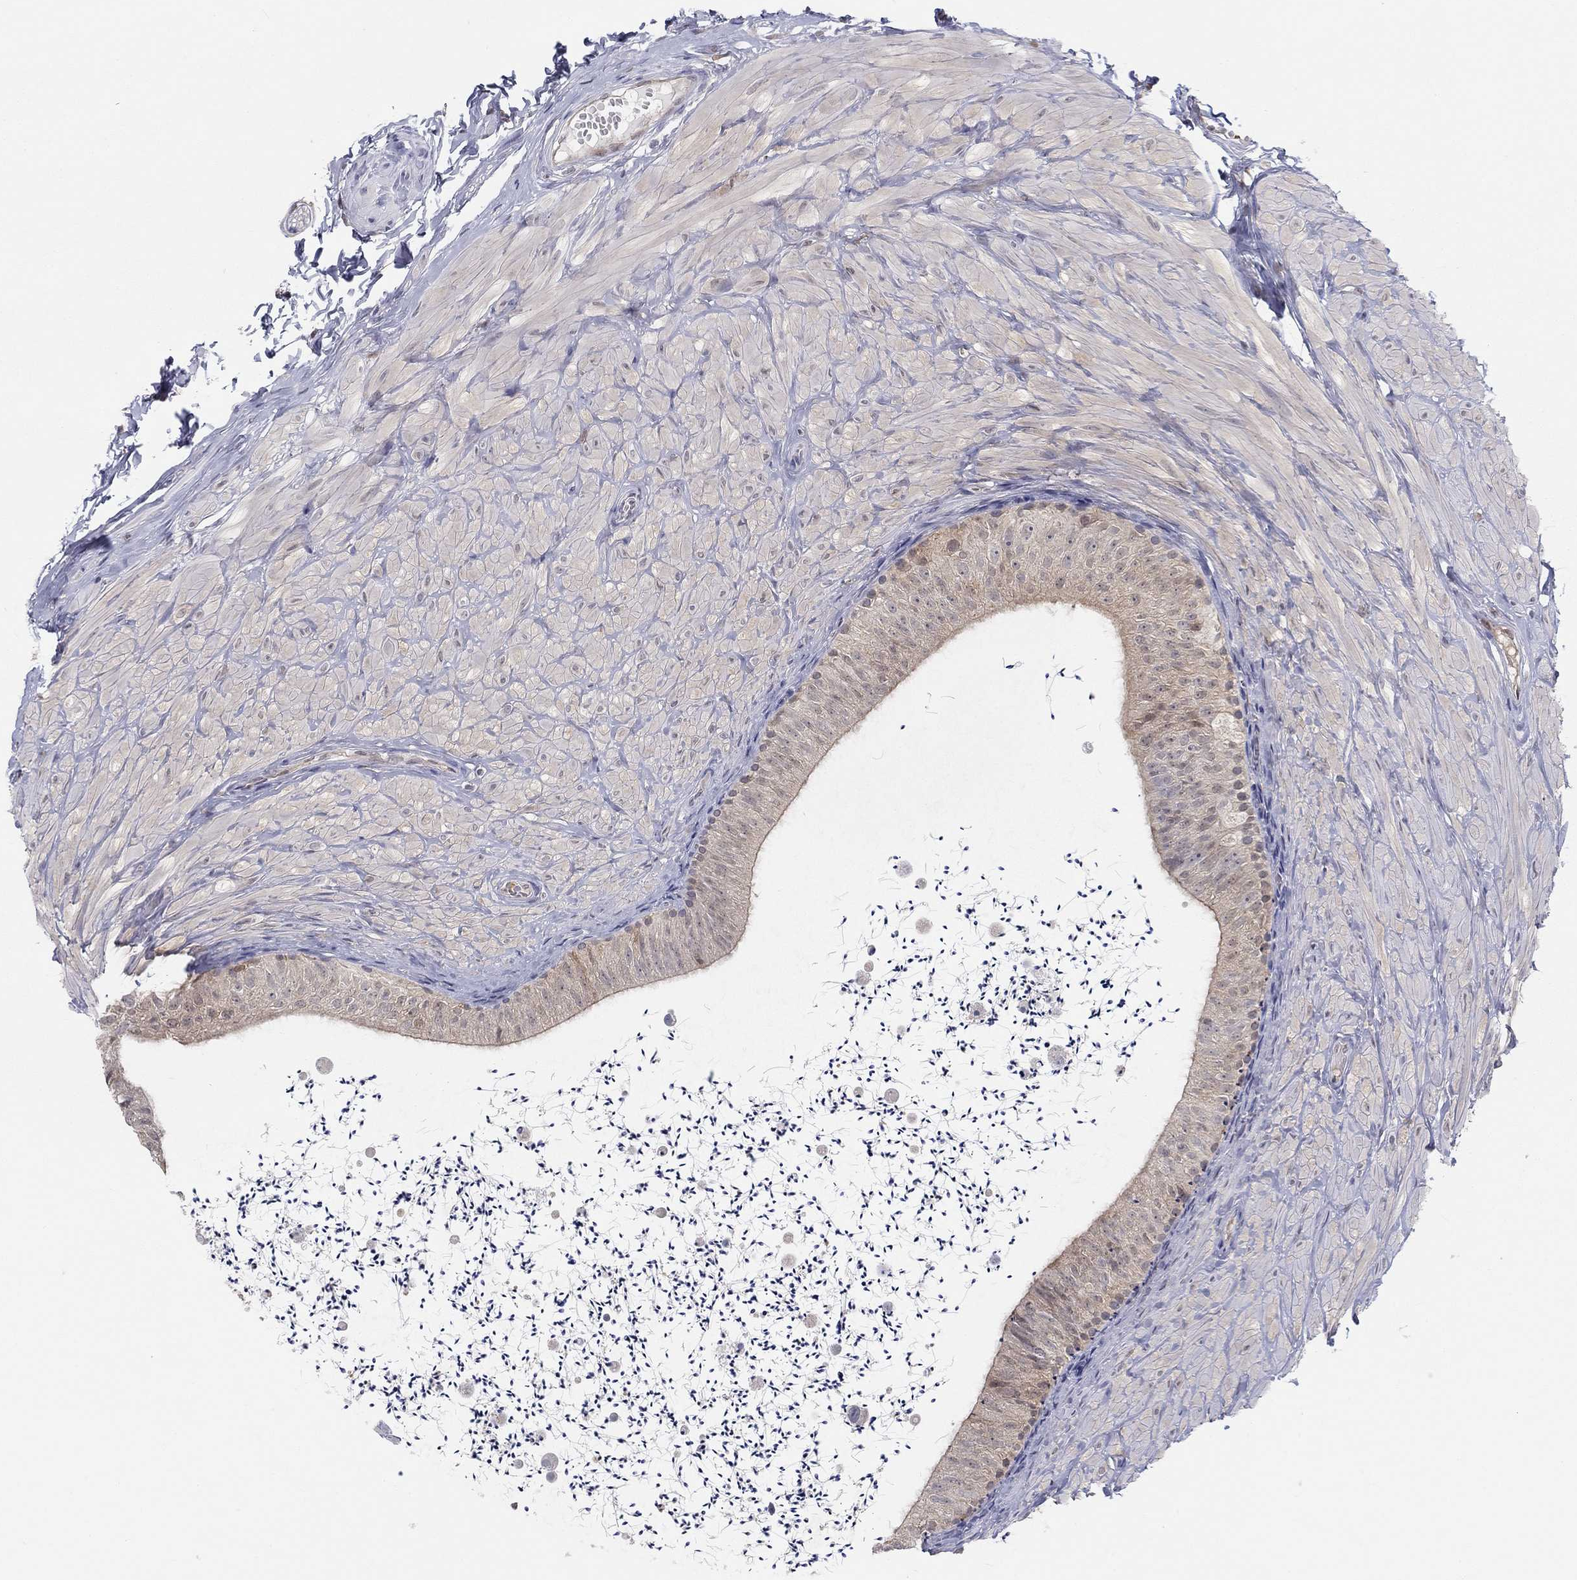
{"staining": {"intensity": "moderate", "quantity": "25%-75%", "location": "cytoplasmic/membranous"}, "tissue": "epididymis", "cell_type": "Glandular cells", "image_type": "normal", "snomed": [{"axis": "morphology", "description": "Normal tissue, NOS"}, {"axis": "topography", "description": "Epididymis"}], "caption": "Epididymis stained with immunohistochemistry (IHC) reveals moderate cytoplasmic/membranous positivity in about 25%-75% of glandular cells. (Stains: DAB (3,3'-diaminobenzidine) in brown, nuclei in blue, Microscopy: brightfield microscopy at high magnification).", "gene": "PDXK", "patient": {"sex": "male", "age": 32}}